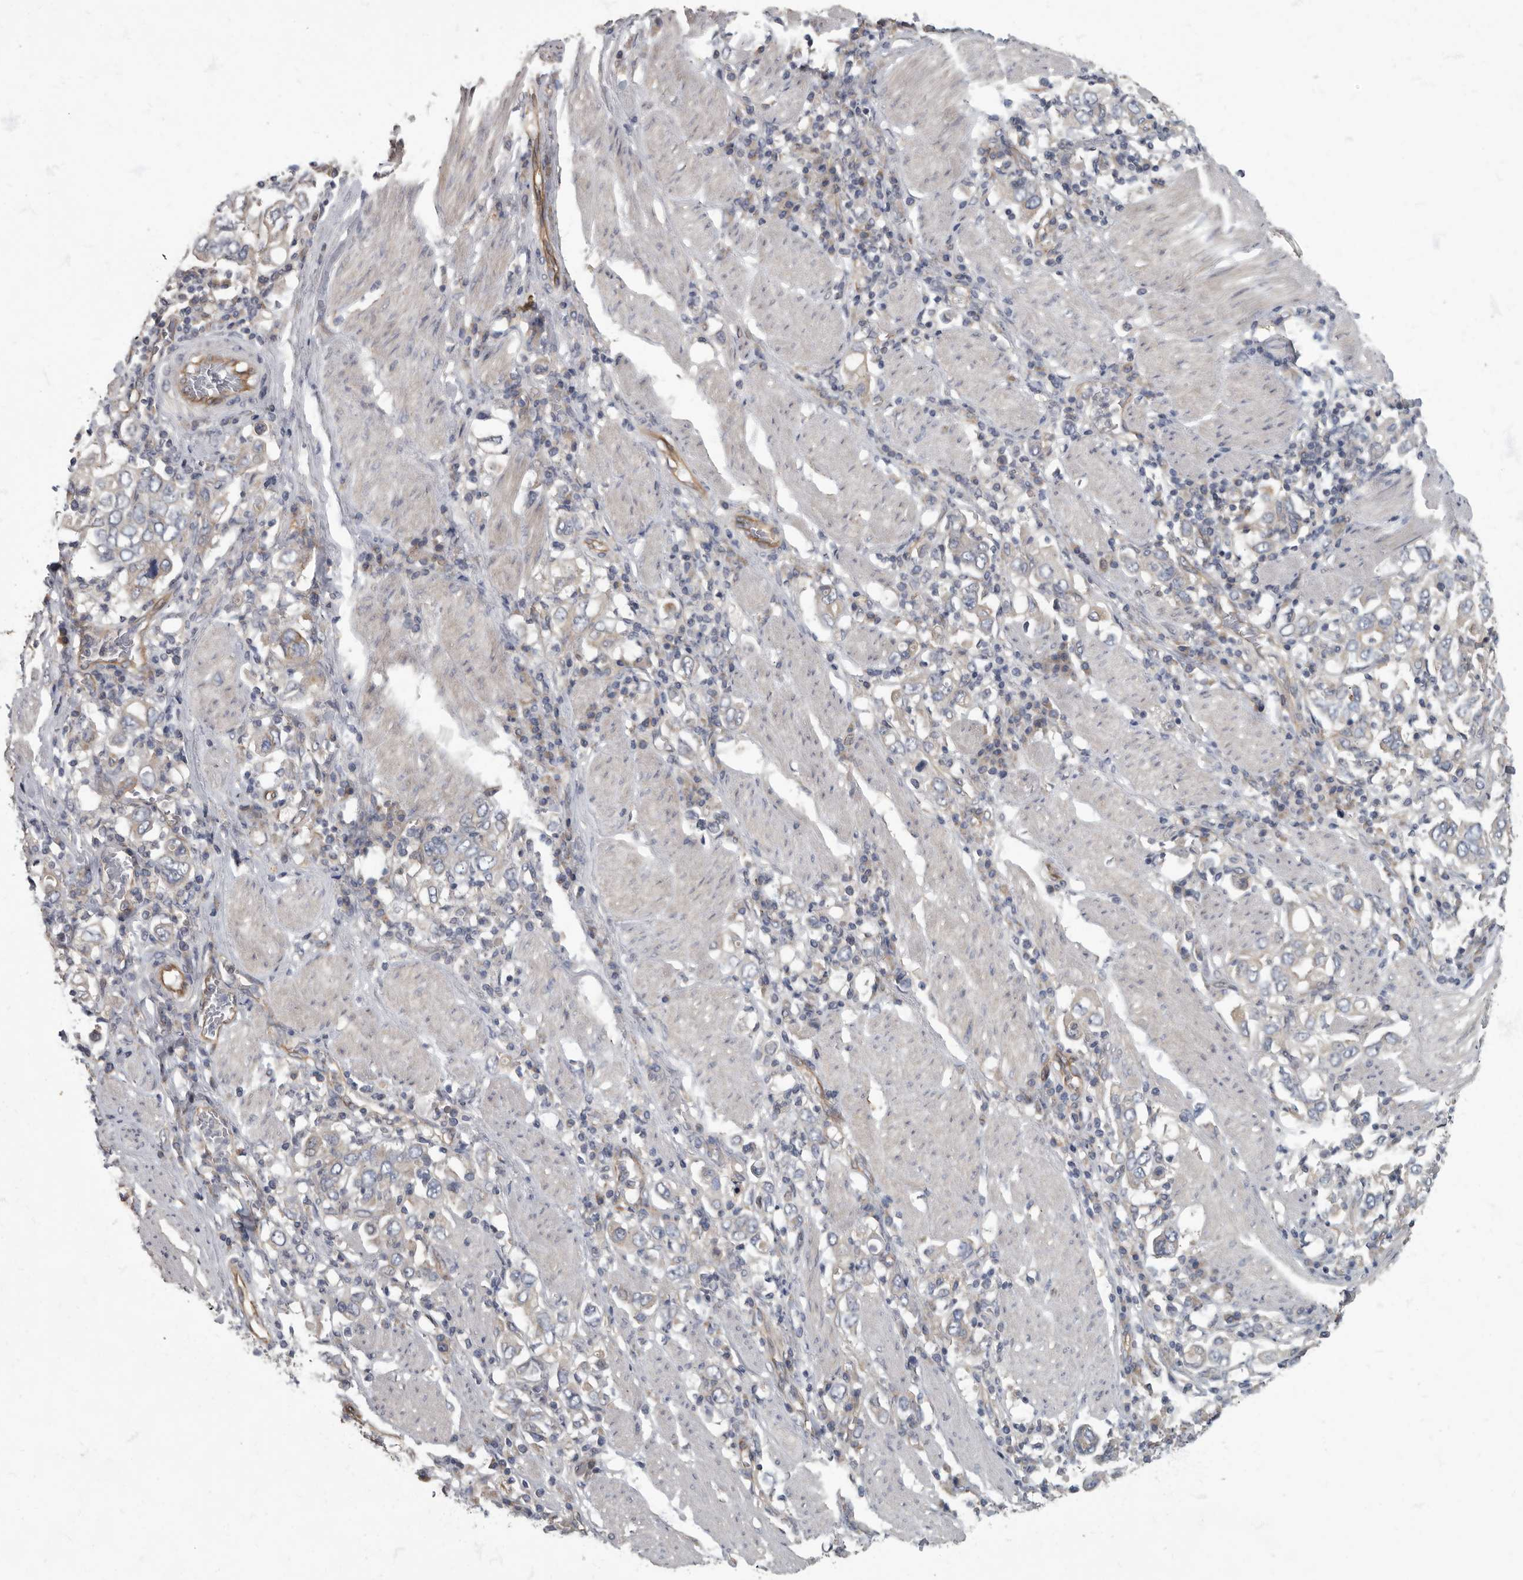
{"staining": {"intensity": "weak", "quantity": "<25%", "location": "cytoplasmic/membranous"}, "tissue": "stomach cancer", "cell_type": "Tumor cells", "image_type": "cancer", "snomed": [{"axis": "morphology", "description": "Adenocarcinoma, NOS"}, {"axis": "topography", "description": "Stomach, upper"}], "caption": "Stomach cancer was stained to show a protein in brown. There is no significant positivity in tumor cells. (Brightfield microscopy of DAB immunohistochemistry (IHC) at high magnification).", "gene": "PDK1", "patient": {"sex": "male", "age": 62}}